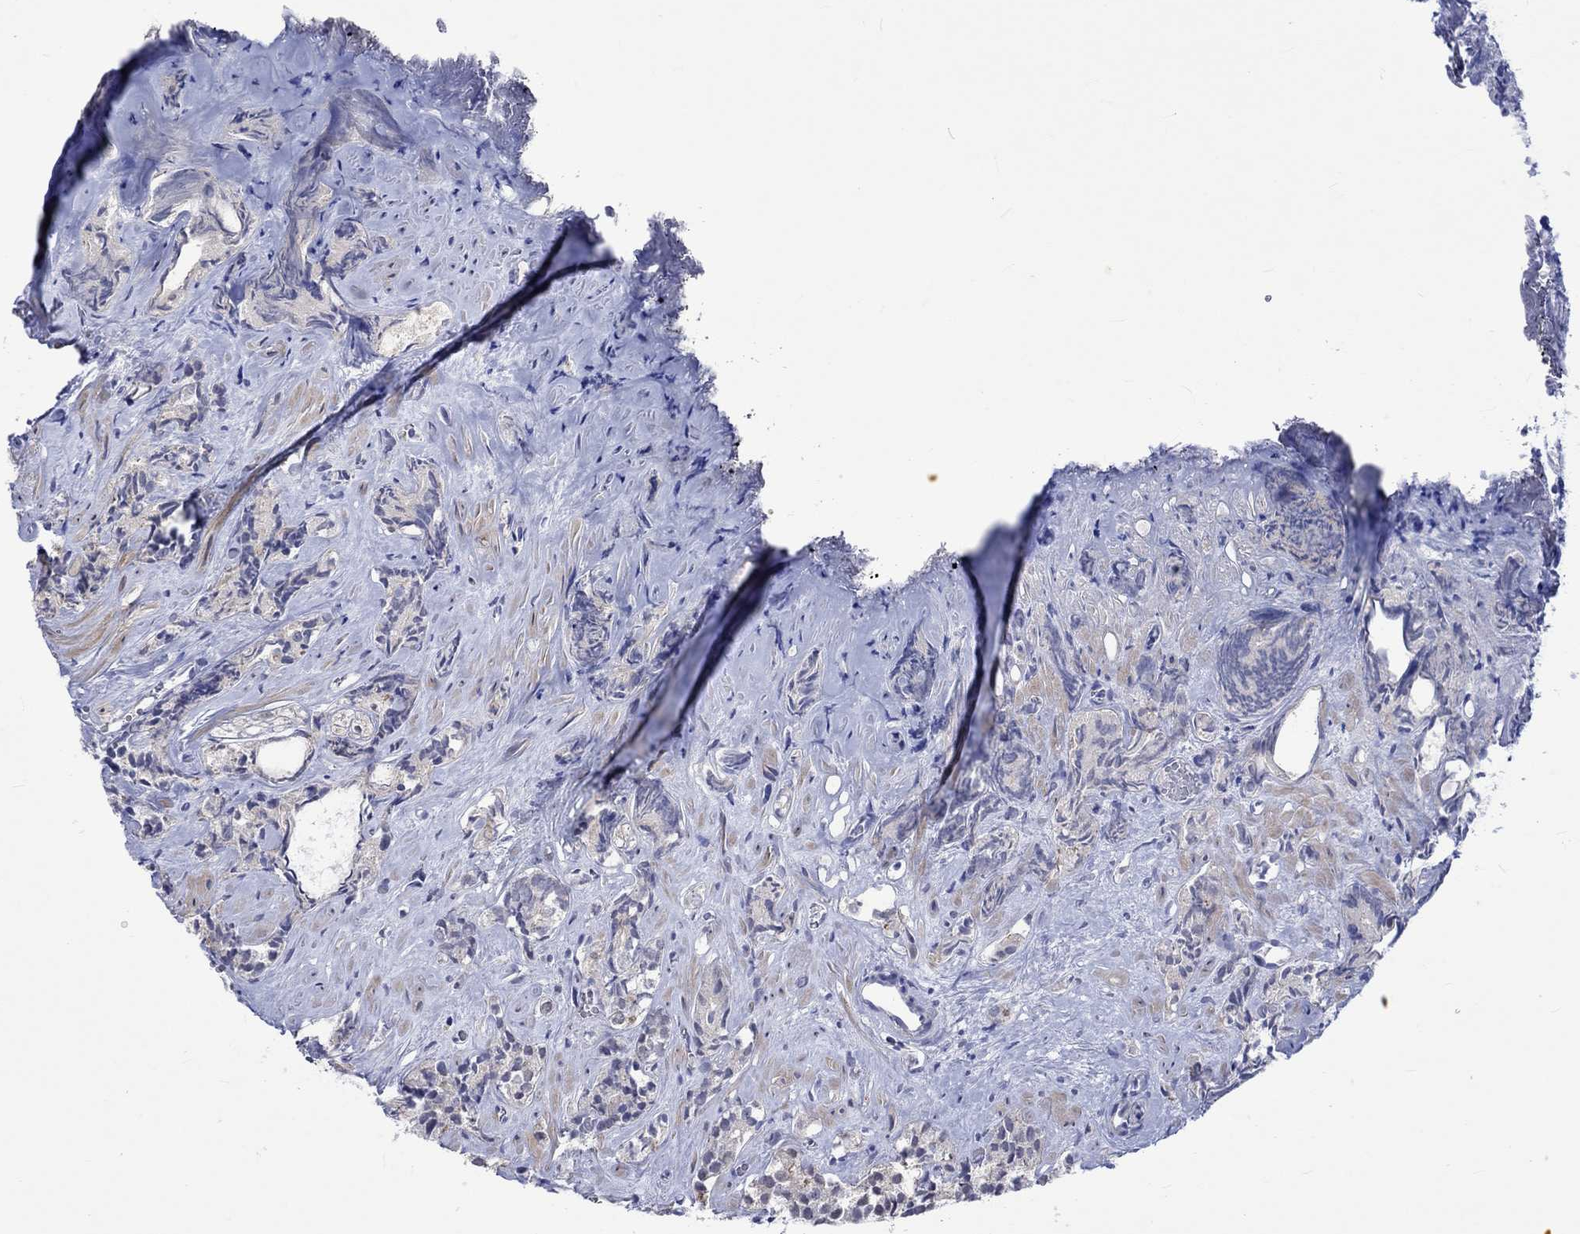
{"staining": {"intensity": "negative", "quantity": "none", "location": "none"}, "tissue": "prostate cancer", "cell_type": "Tumor cells", "image_type": "cancer", "snomed": [{"axis": "morphology", "description": "Adenocarcinoma, High grade"}, {"axis": "topography", "description": "Prostate"}], "caption": "Tumor cells are negative for protein expression in human prostate cancer (high-grade adenocarcinoma).", "gene": "E2F8", "patient": {"sex": "male", "age": 90}}